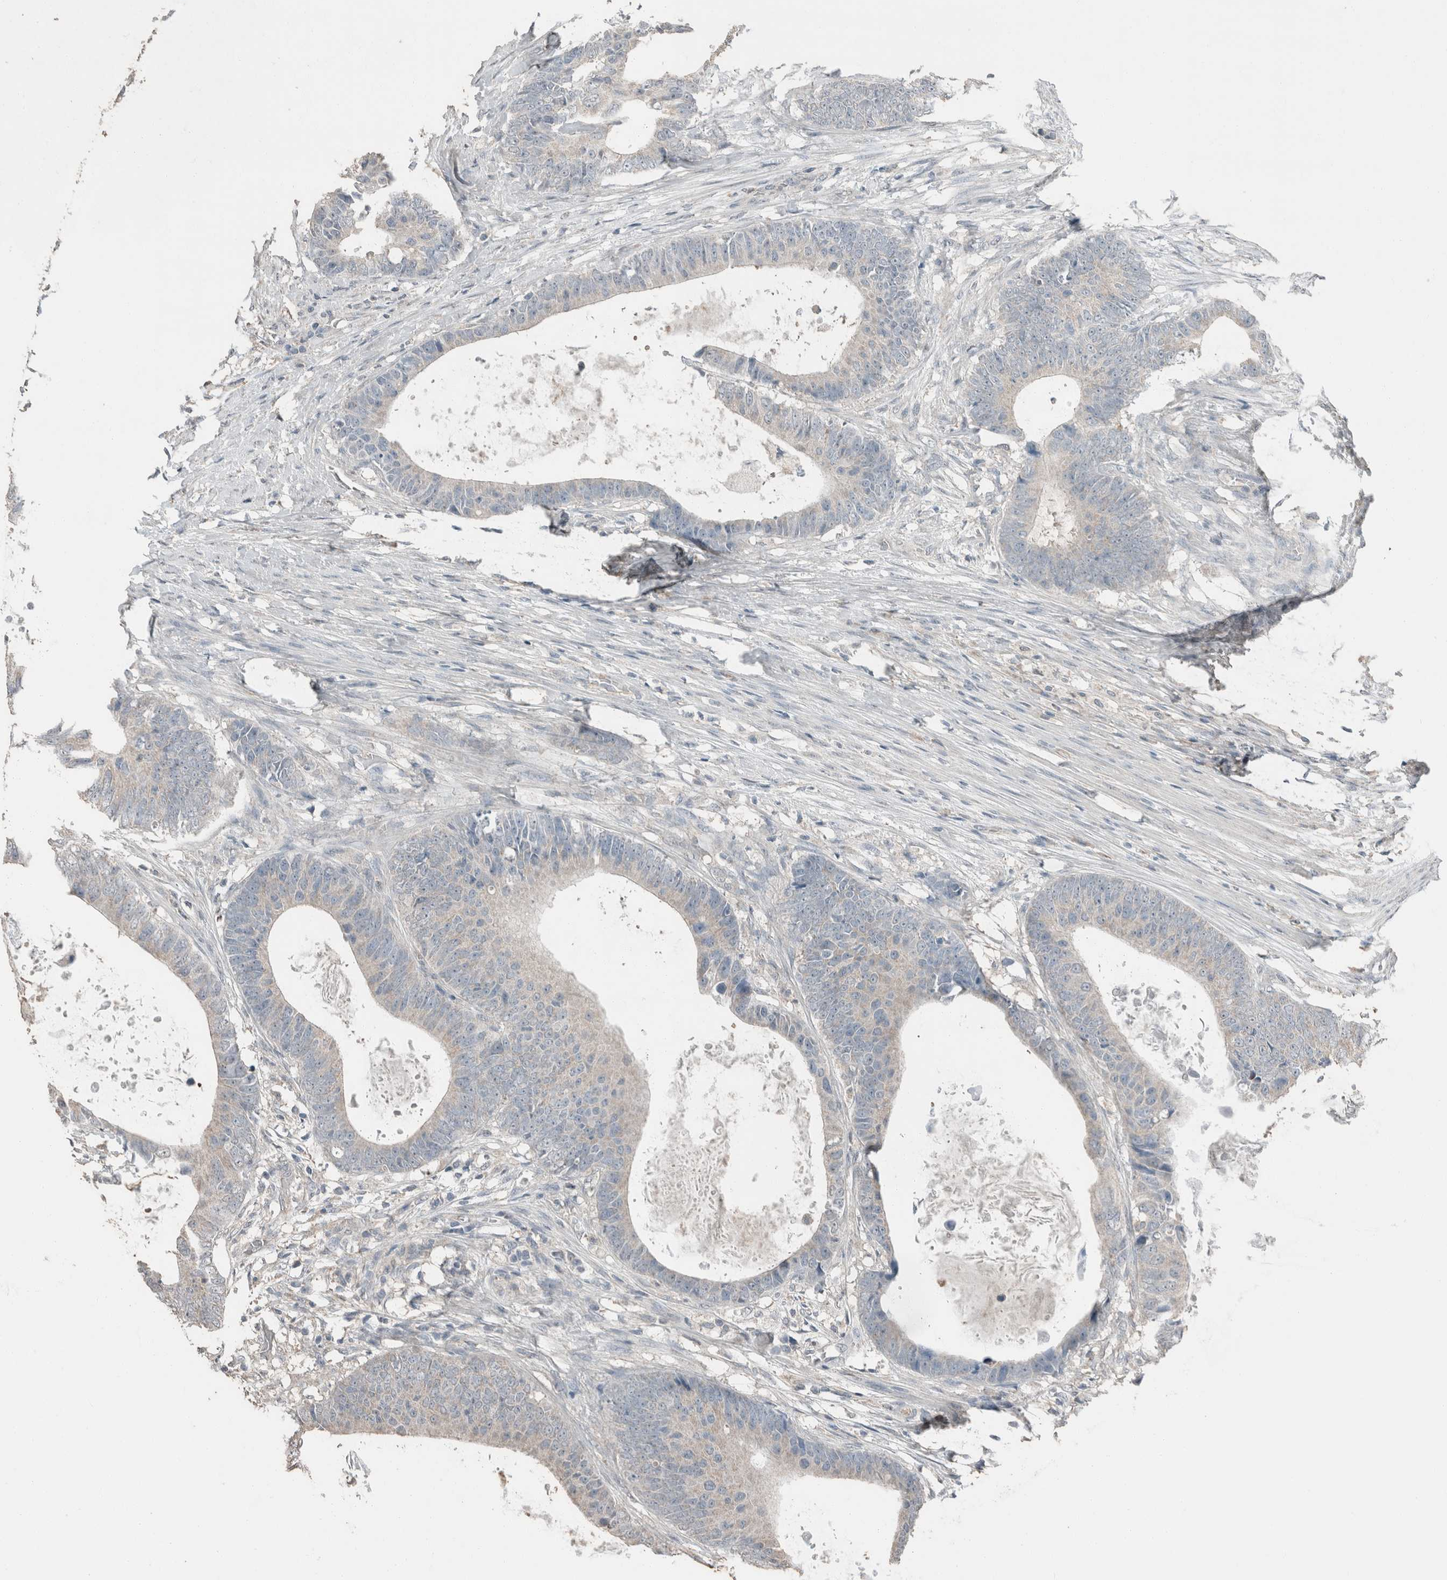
{"staining": {"intensity": "negative", "quantity": "none", "location": "none"}, "tissue": "colorectal cancer", "cell_type": "Tumor cells", "image_type": "cancer", "snomed": [{"axis": "morphology", "description": "Adenocarcinoma, NOS"}, {"axis": "topography", "description": "Colon"}], "caption": "Colorectal cancer was stained to show a protein in brown. There is no significant expression in tumor cells.", "gene": "ACVR2B", "patient": {"sex": "male", "age": 56}}